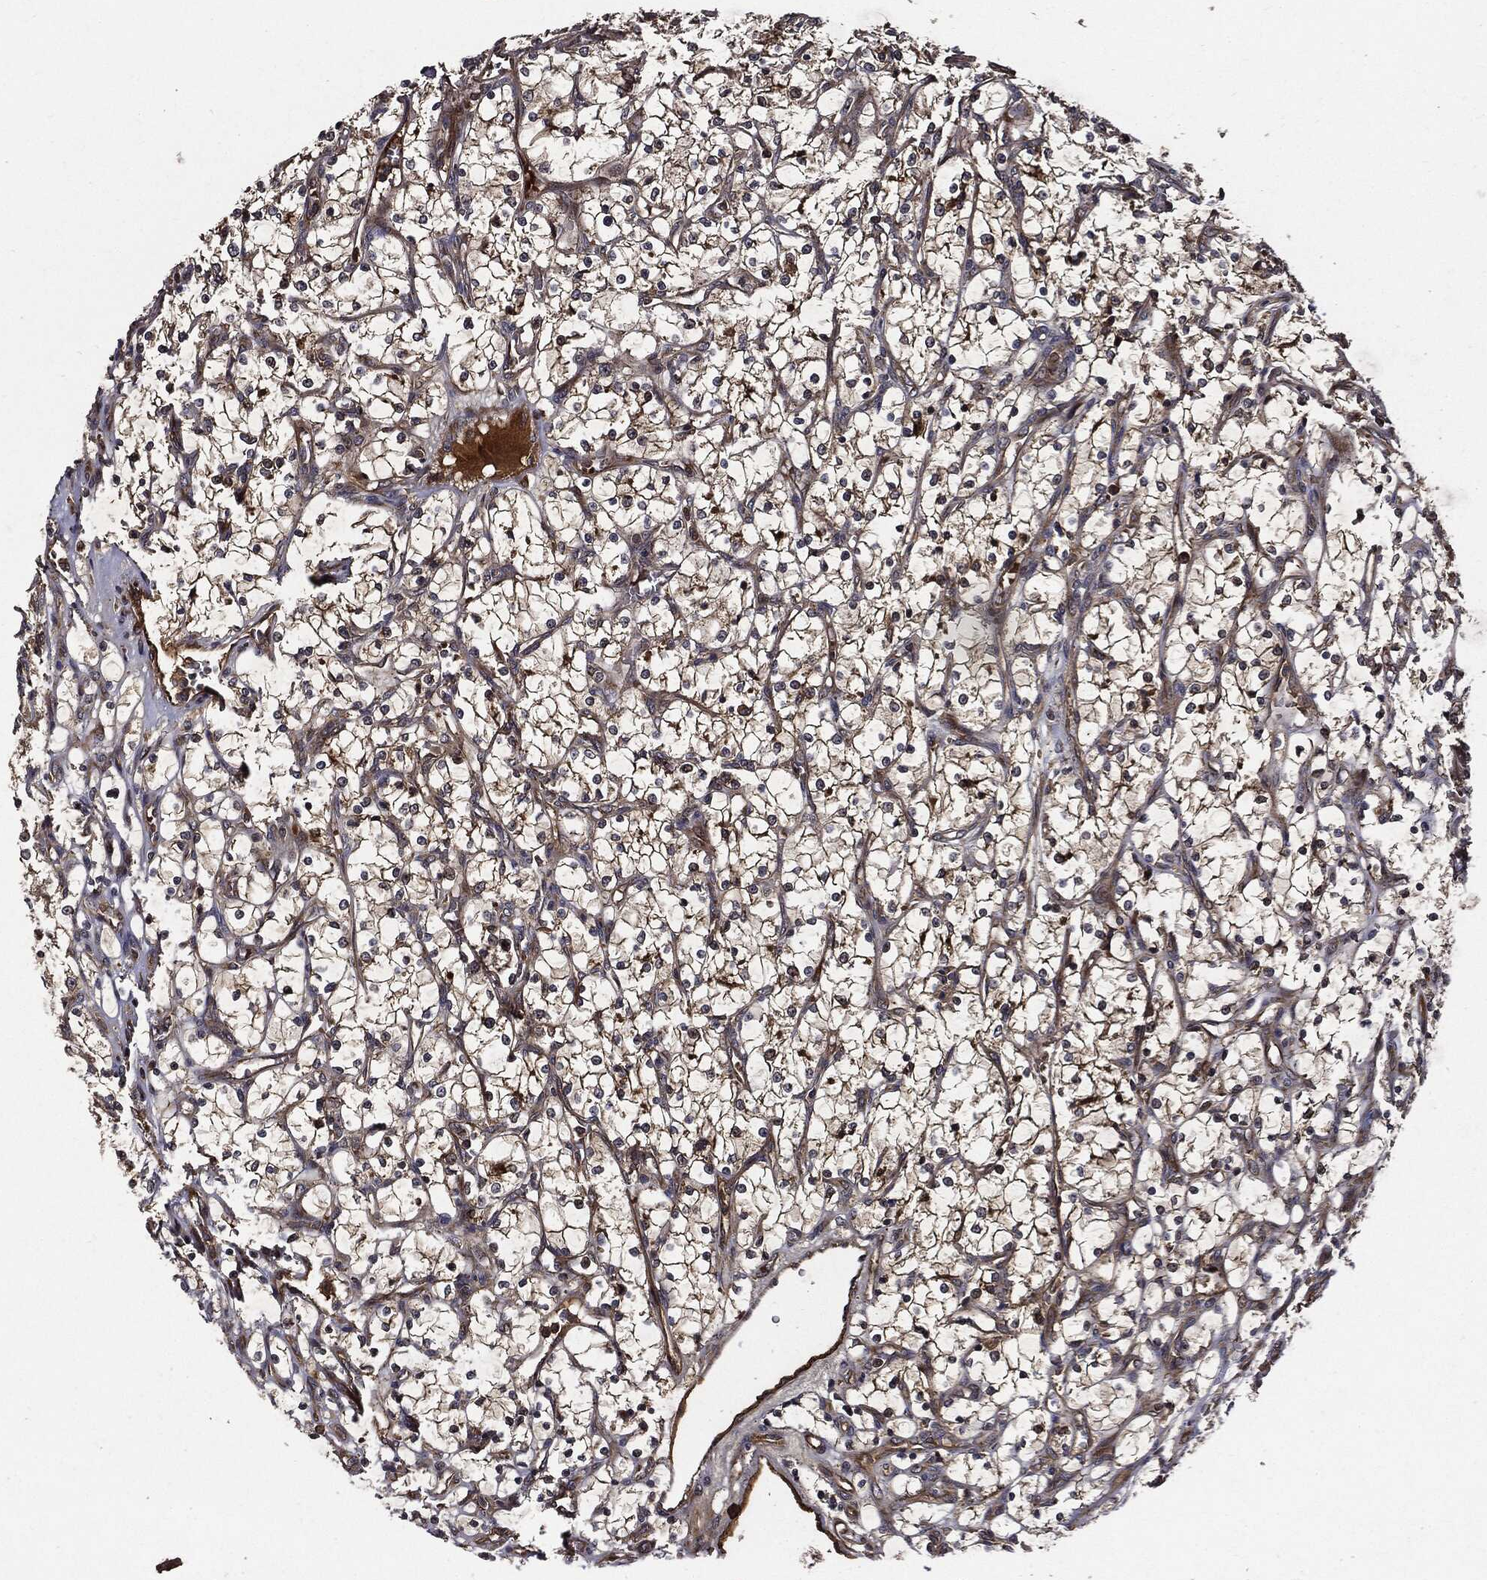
{"staining": {"intensity": "moderate", "quantity": "<25%", "location": "cytoplasmic/membranous"}, "tissue": "renal cancer", "cell_type": "Tumor cells", "image_type": "cancer", "snomed": [{"axis": "morphology", "description": "Adenocarcinoma, NOS"}, {"axis": "topography", "description": "Kidney"}], "caption": "Immunohistochemistry photomicrograph of human renal cancer stained for a protein (brown), which displays low levels of moderate cytoplasmic/membranous expression in approximately <25% of tumor cells.", "gene": "HTT", "patient": {"sex": "female", "age": 69}}